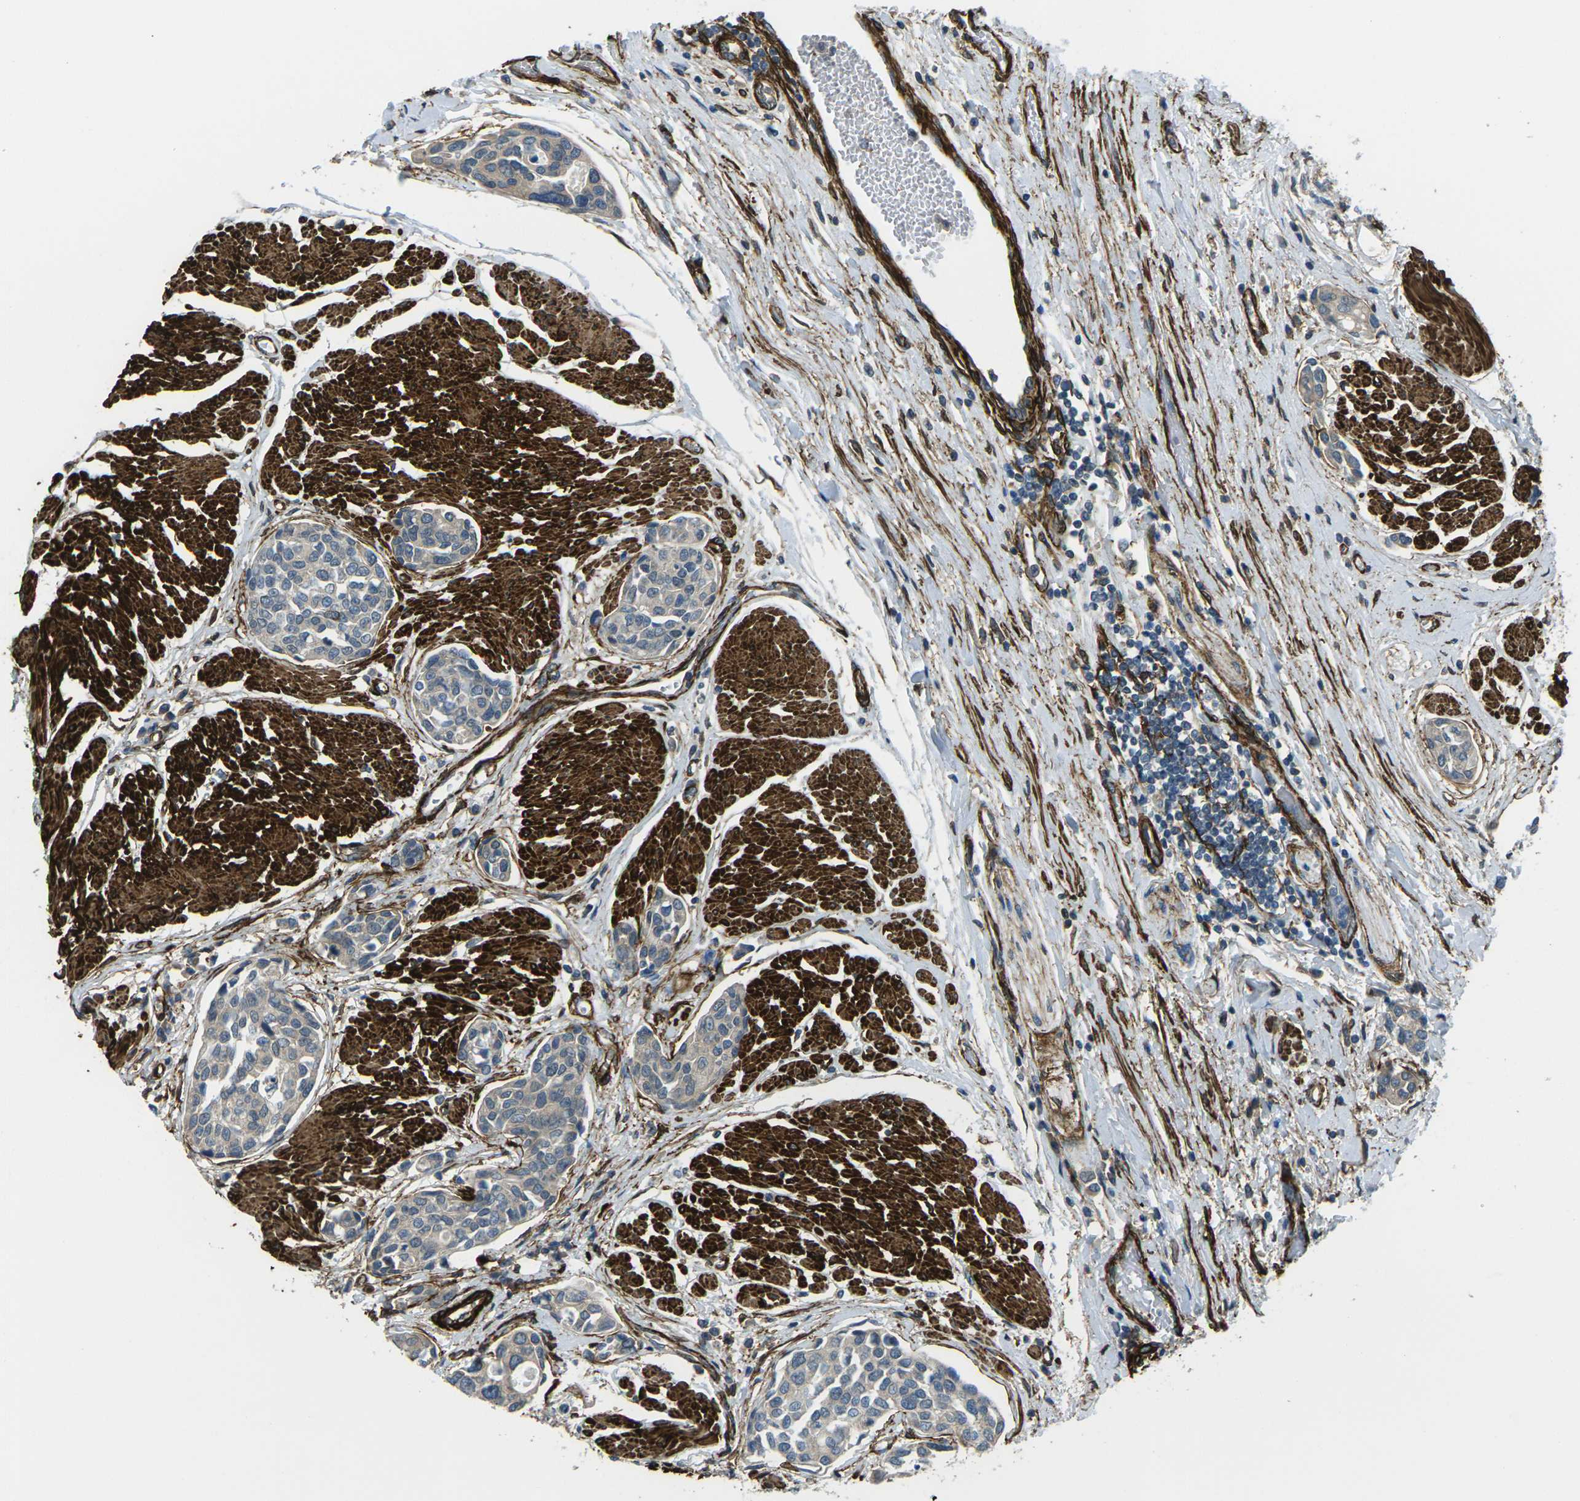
{"staining": {"intensity": "negative", "quantity": "none", "location": "none"}, "tissue": "urothelial cancer", "cell_type": "Tumor cells", "image_type": "cancer", "snomed": [{"axis": "morphology", "description": "Urothelial carcinoma, High grade"}, {"axis": "topography", "description": "Urinary bladder"}], "caption": "The image displays no significant staining in tumor cells of urothelial cancer.", "gene": "GRAMD1C", "patient": {"sex": "male", "age": 78}}